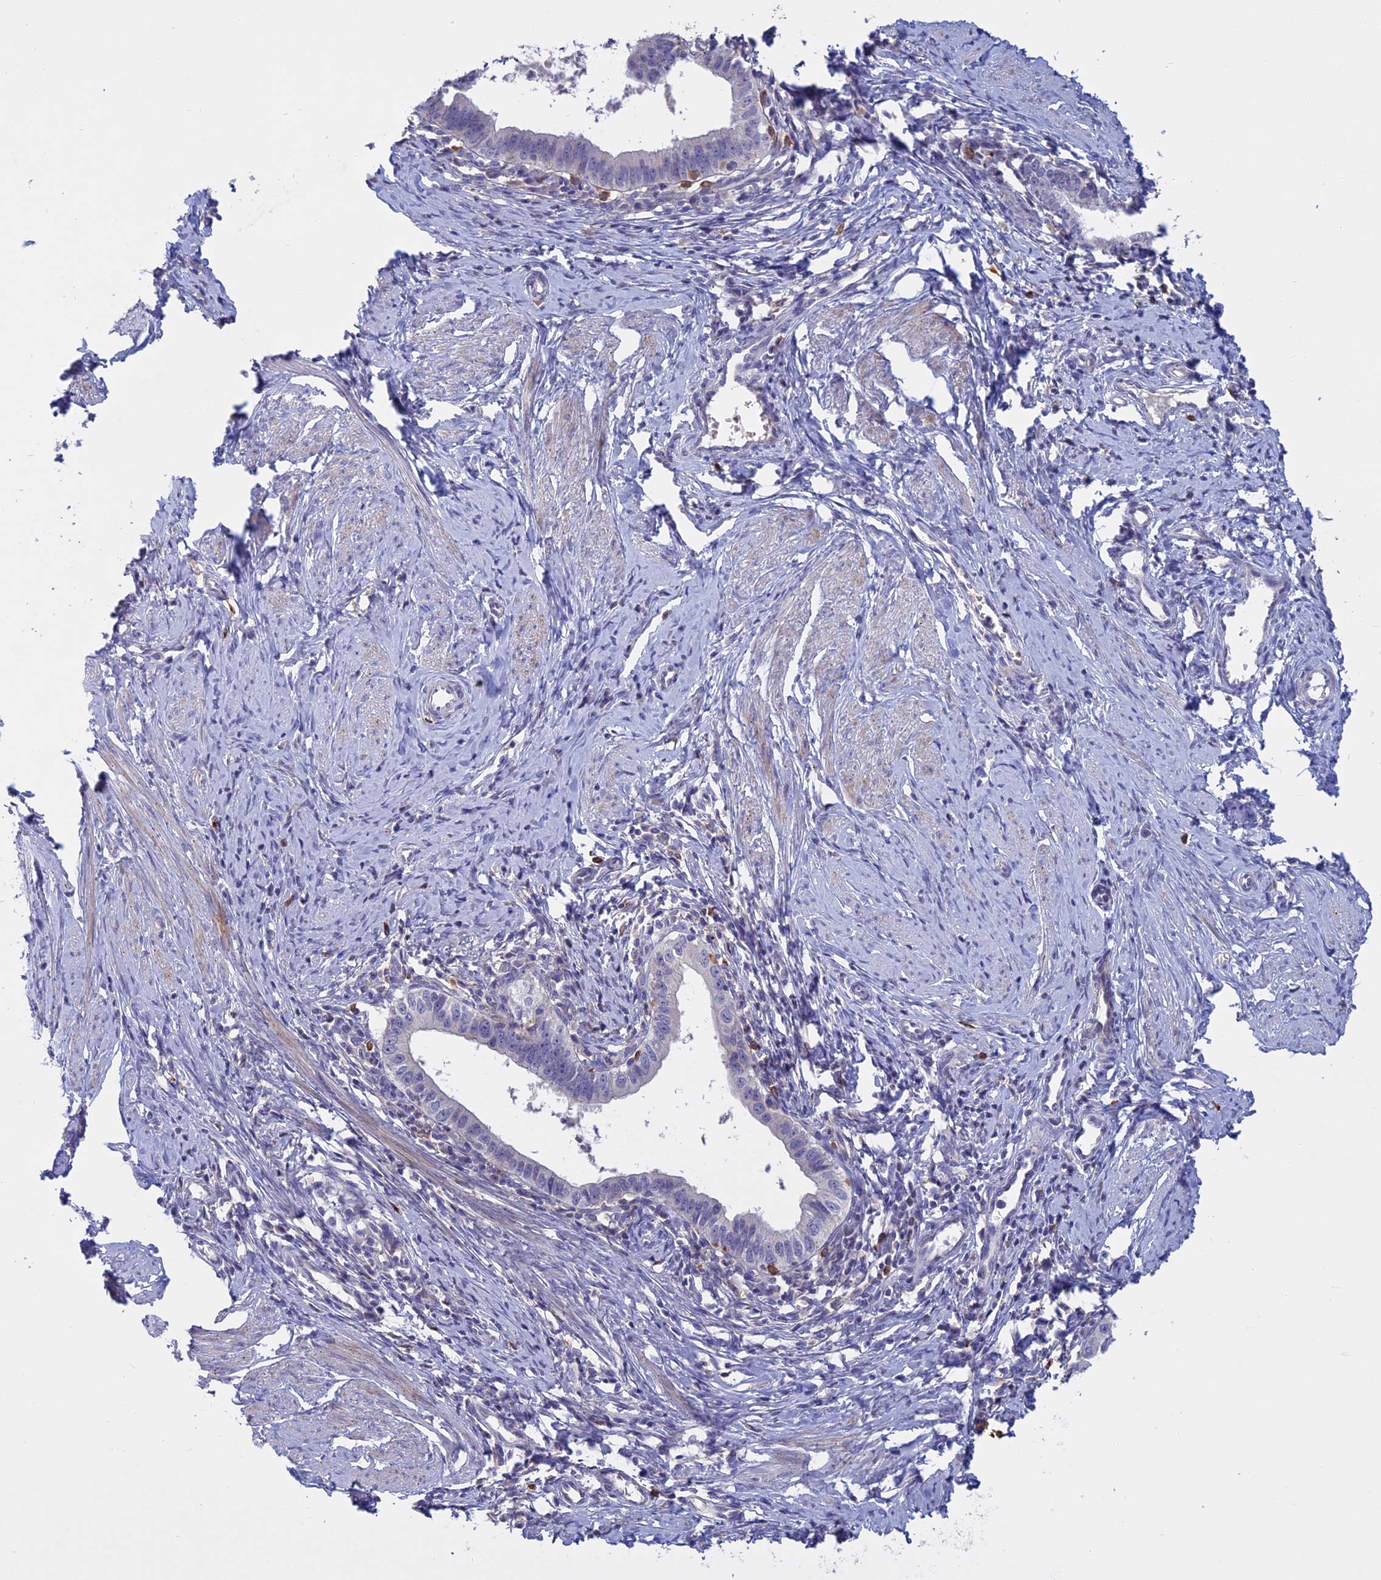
{"staining": {"intensity": "negative", "quantity": "none", "location": "none"}, "tissue": "cervical cancer", "cell_type": "Tumor cells", "image_type": "cancer", "snomed": [{"axis": "morphology", "description": "Adenocarcinoma, NOS"}, {"axis": "topography", "description": "Cervix"}], "caption": "Human adenocarcinoma (cervical) stained for a protein using immunohistochemistry (IHC) demonstrates no positivity in tumor cells.", "gene": "SLC2A6", "patient": {"sex": "female", "age": 36}}